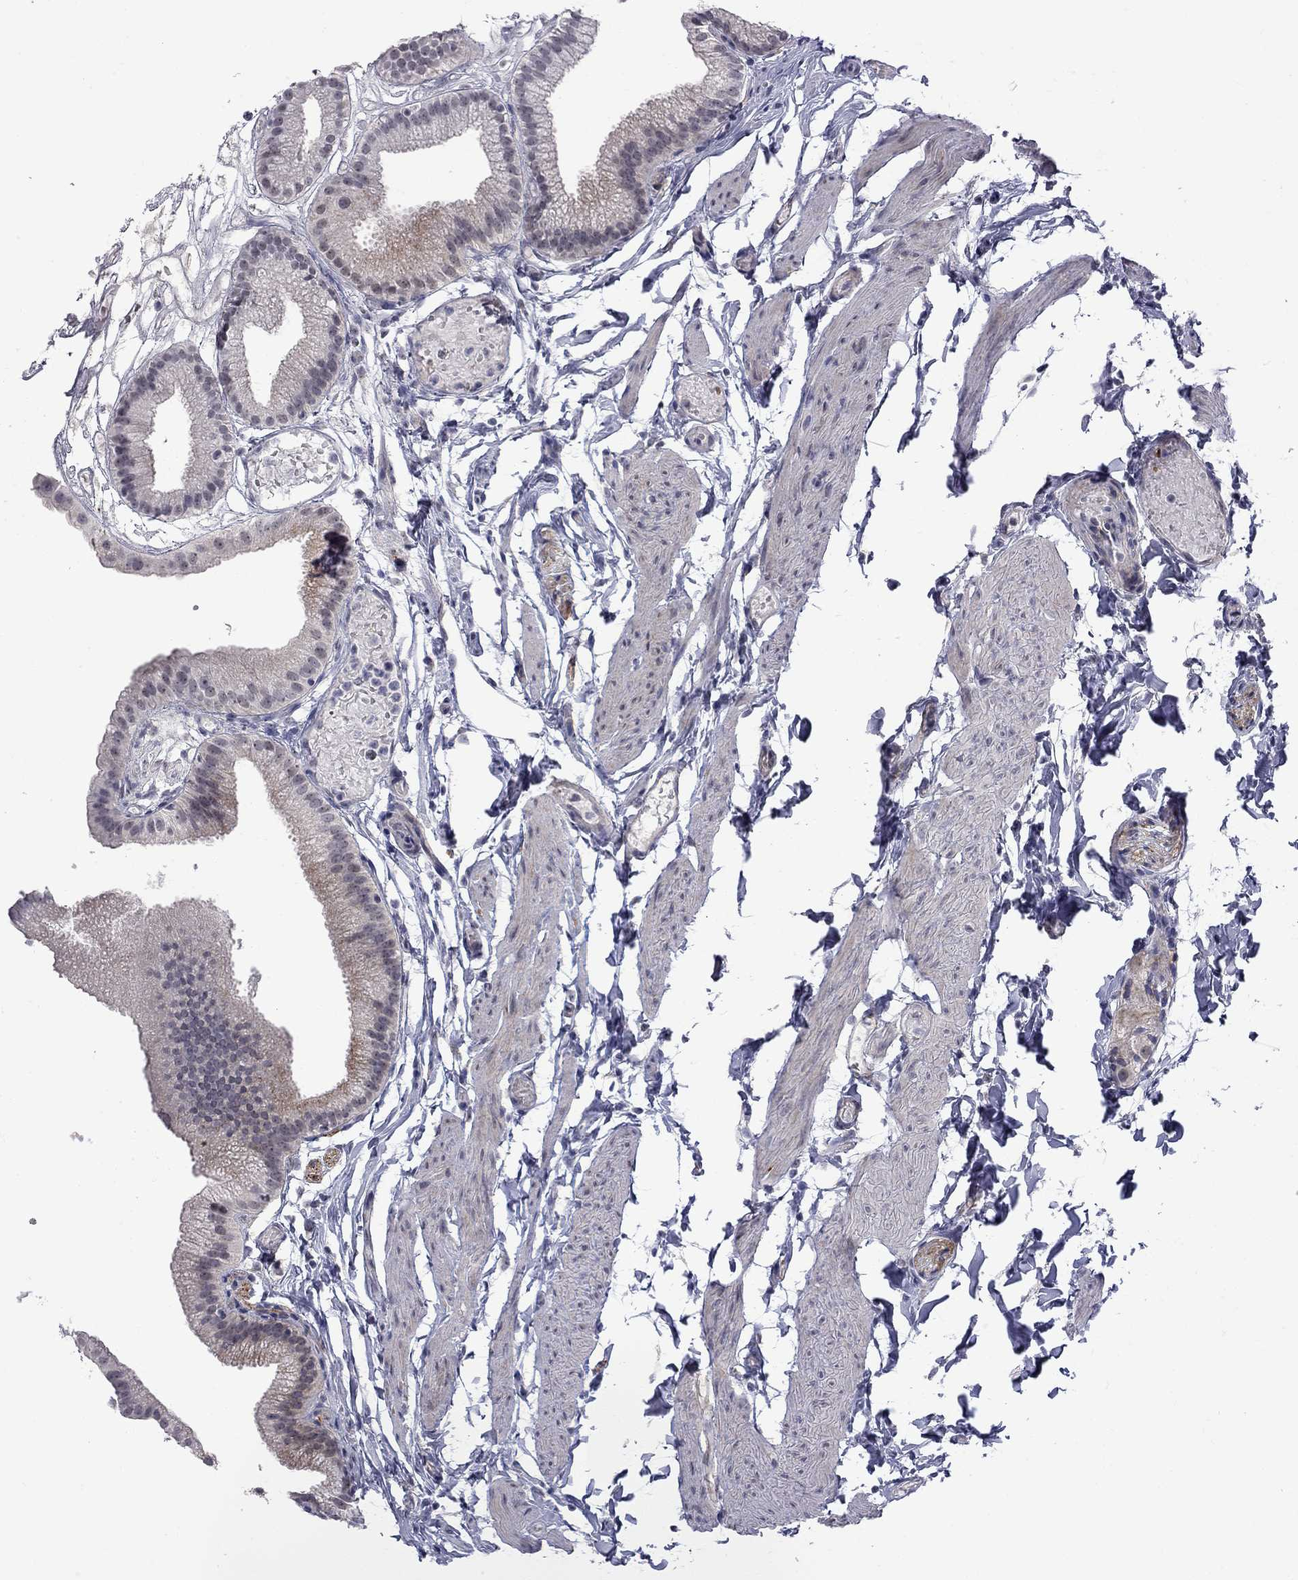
{"staining": {"intensity": "weak", "quantity": "<25%", "location": "cytoplasmic/membranous"}, "tissue": "gallbladder", "cell_type": "Glandular cells", "image_type": "normal", "snomed": [{"axis": "morphology", "description": "Normal tissue, NOS"}, {"axis": "topography", "description": "Gallbladder"}], "caption": "This is a image of immunohistochemistry (IHC) staining of normal gallbladder, which shows no expression in glandular cells. (Brightfield microscopy of DAB (3,3'-diaminobenzidine) IHC at high magnification).", "gene": "GSG1L", "patient": {"sex": "female", "age": 45}}